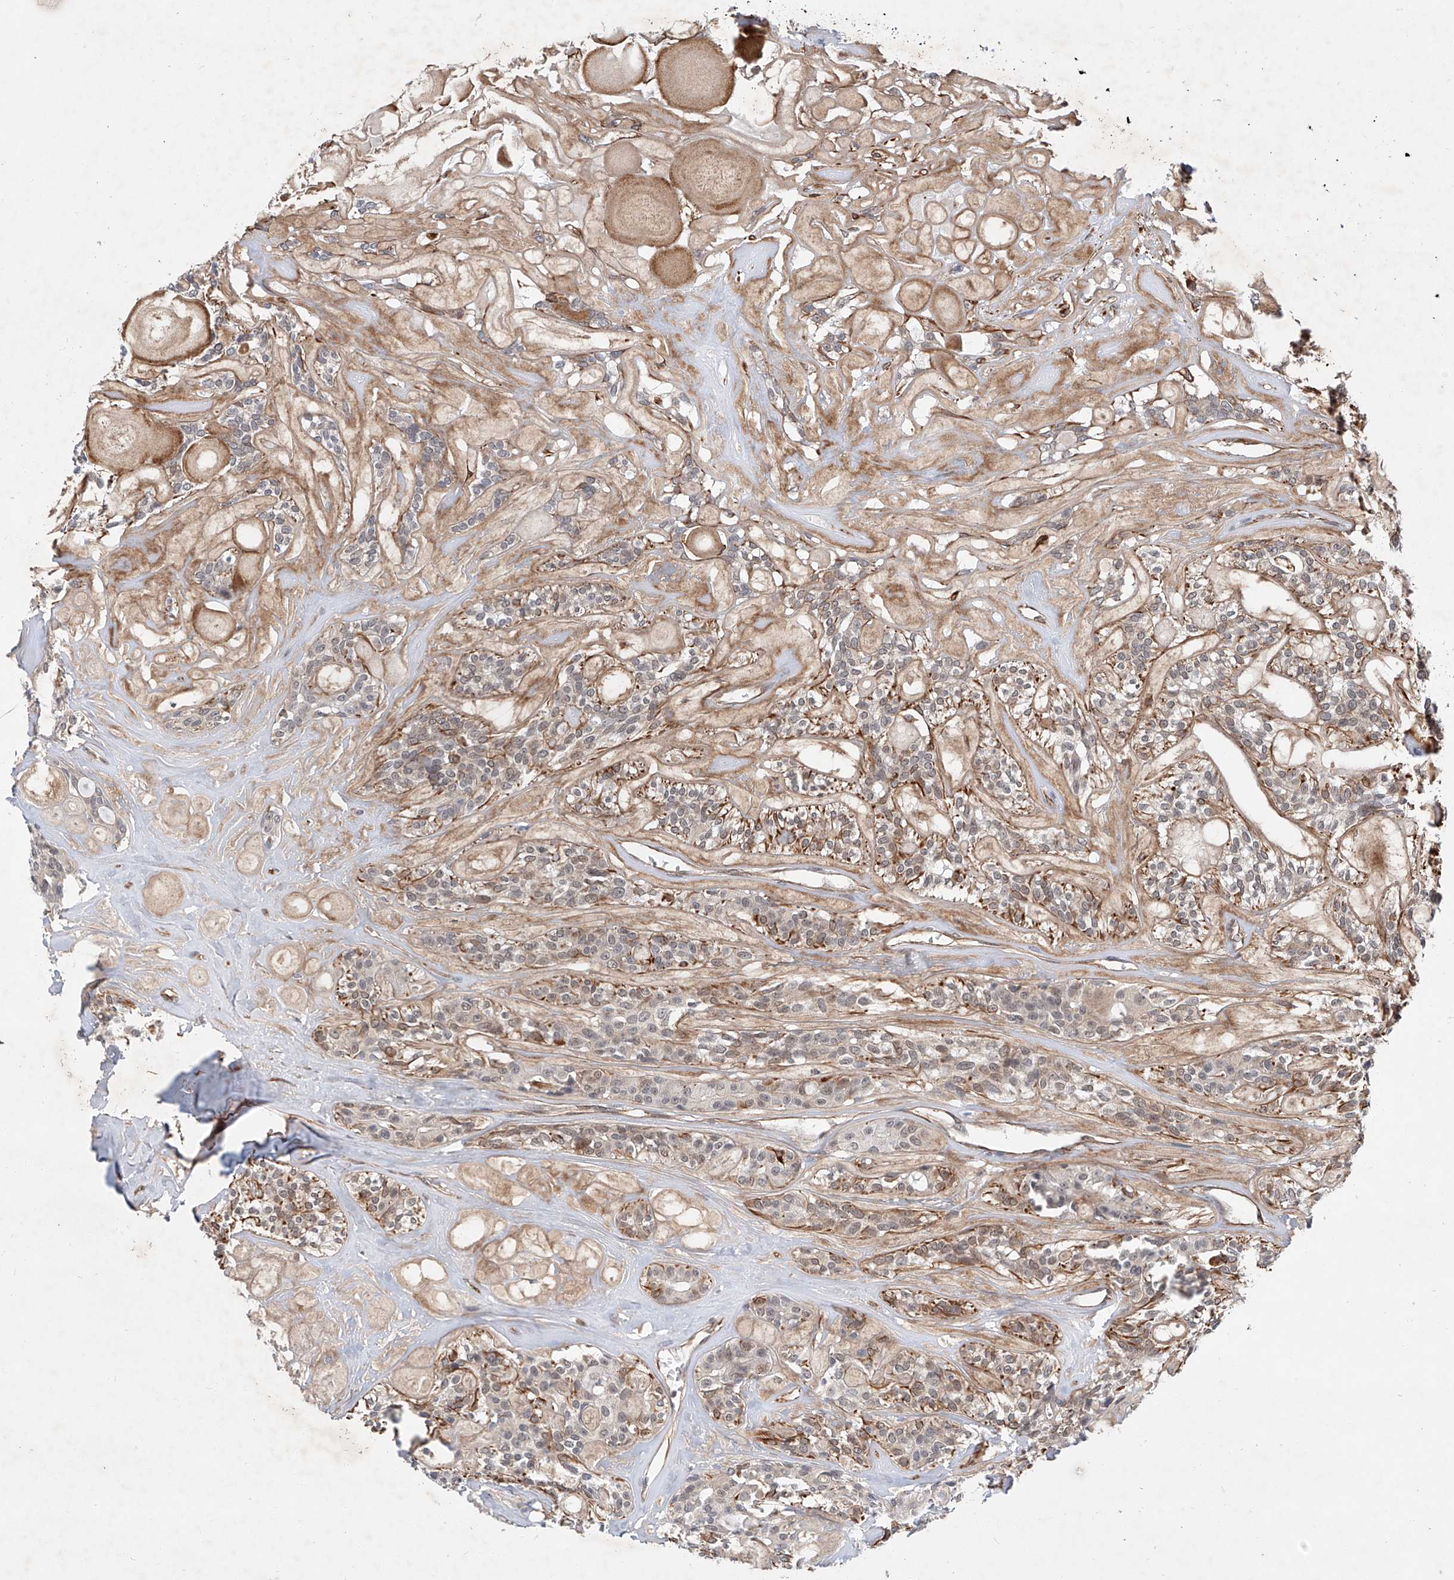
{"staining": {"intensity": "moderate", "quantity": "25%-75%", "location": "cytoplasmic/membranous"}, "tissue": "head and neck cancer", "cell_type": "Tumor cells", "image_type": "cancer", "snomed": [{"axis": "morphology", "description": "Adenocarcinoma, NOS"}, {"axis": "topography", "description": "Head-Neck"}], "caption": "Immunohistochemistry of human head and neck cancer (adenocarcinoma) exhibits medium levels of moderate cytoplasmic/membranous positivity in approximately 25%-75% of tumor cells. The staining was performed using DAB (3,3'-diaminobenzidine) to visualize the protein expression in brown, while the nuclei were stained in blue with hematoxylin (Magnification: 20x).", "gene": "AMD1", "patient": {"sex": "male", "age": 66}}